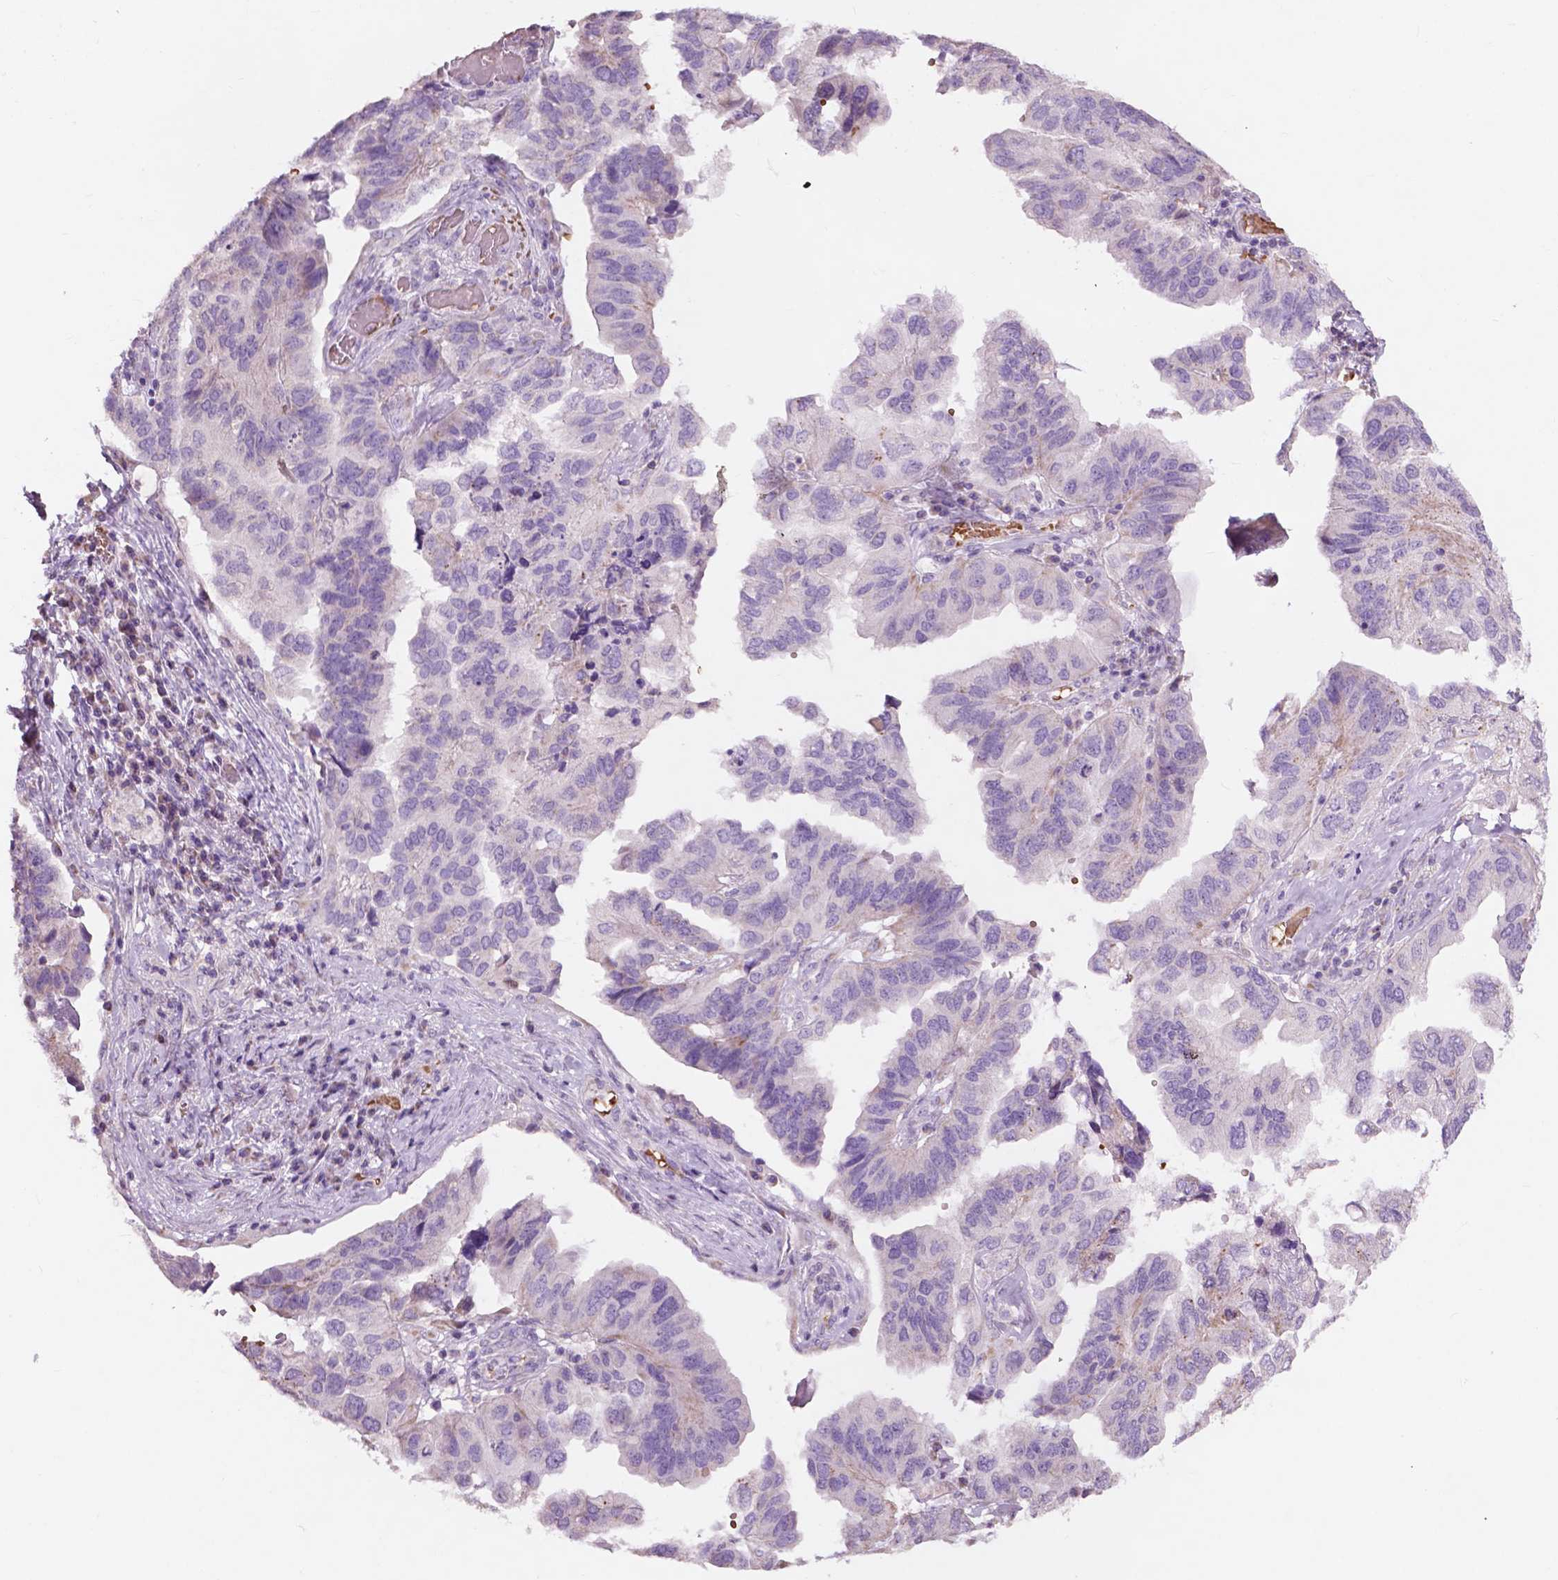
{"staining": {"intensity": "negative", "quantity": "none", "location": "none"}, "tissue": "ovarian cancer", "cell_type": "Tumor cells", "image_type": "cancer", "snomed": [{"axis": "morphology", "description": "Cystadenocarcinoma, serous, NOS"}, {"axis": "topography", "description": "Ovary"}], "caption": "Immunohistochemistry of human ovarian cancer (serous cystadenocarcinoma) demonstrates no positivity in tumor cells. (DAB (3,3'-diaminobenzidine) immunohistochemistry (IHC) with hematoxylin counter stain).", "gene": "NDUFS1", "patient": {"sex": "female", "age": 79}}